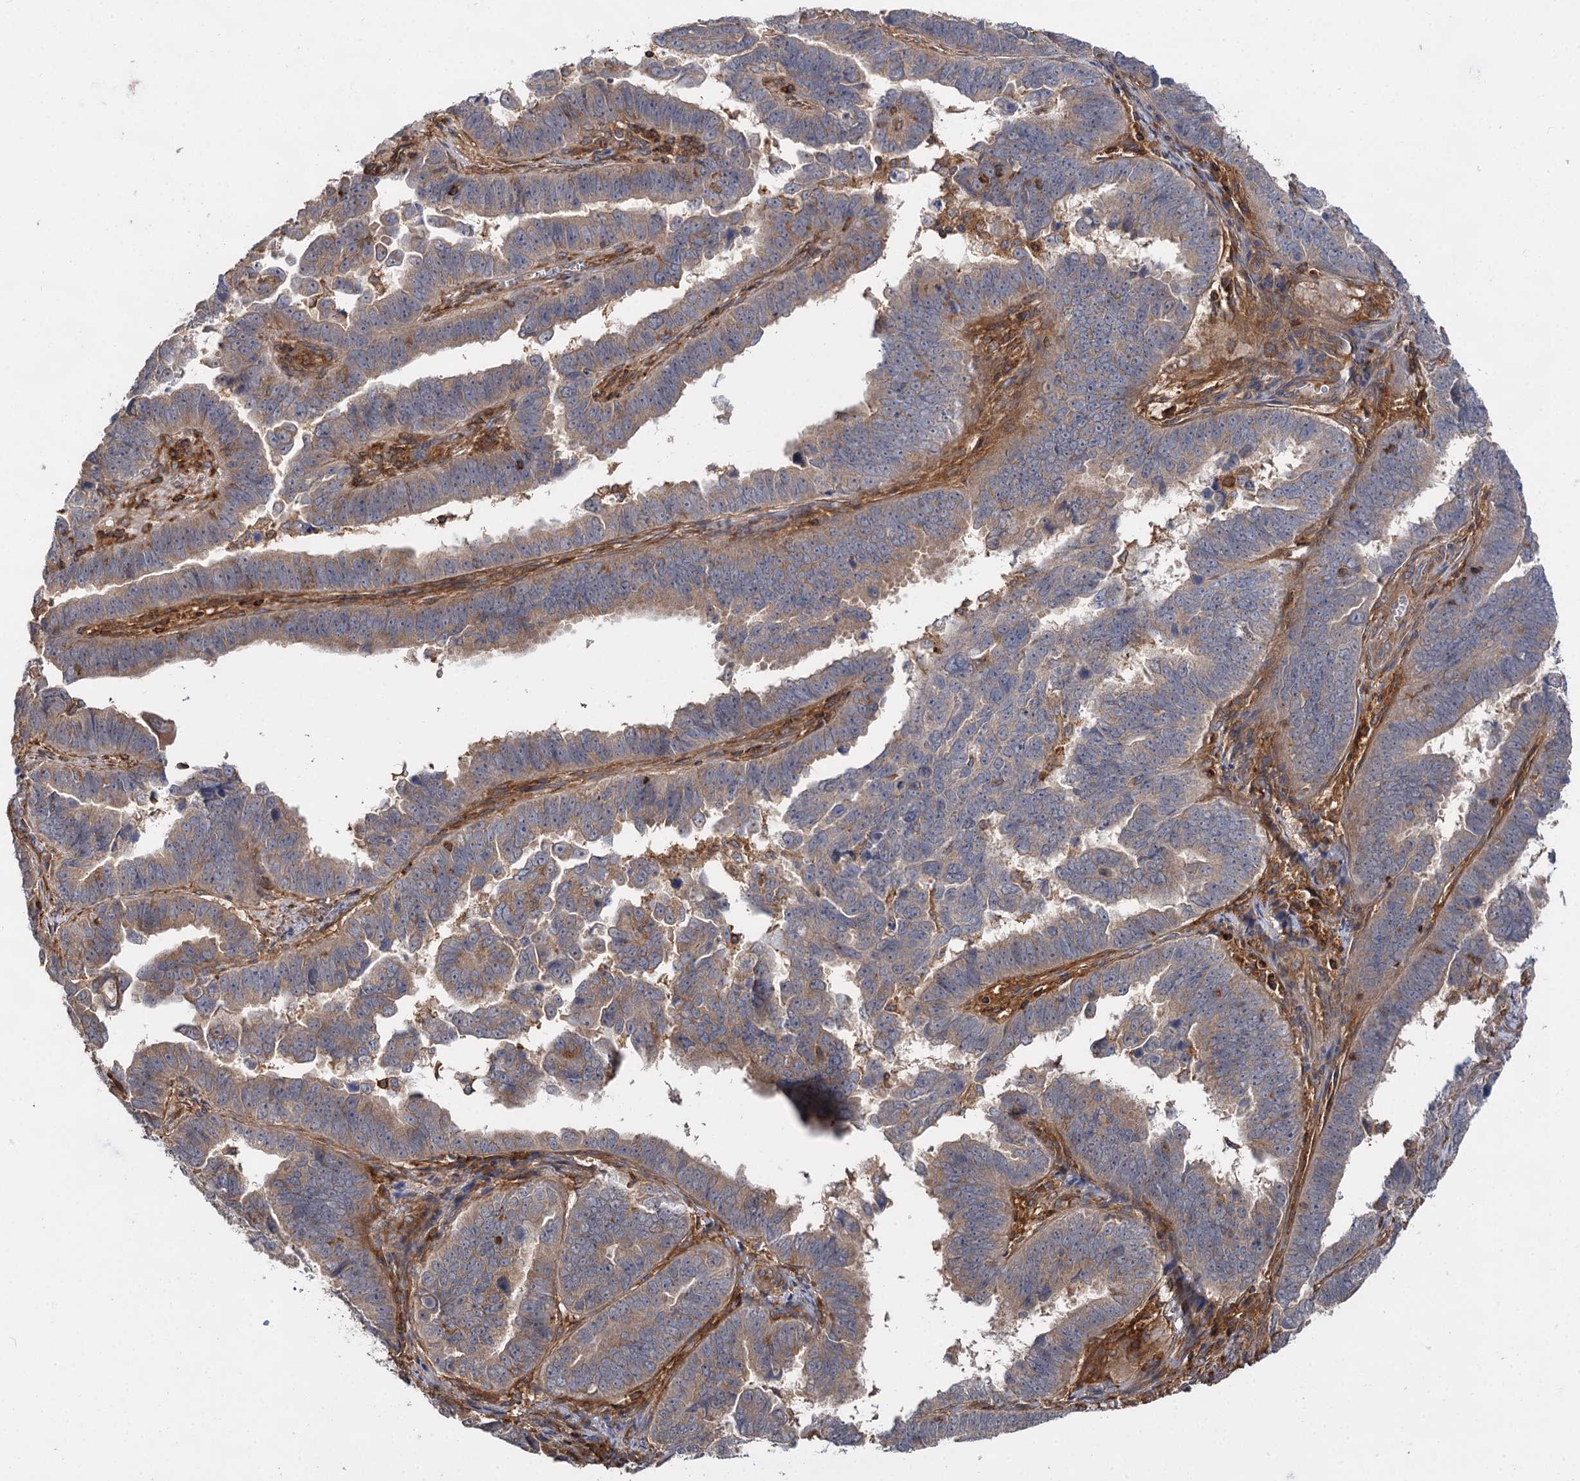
{"staining": {"intensity": "weak", "quantity": ">75%", "location": "cytoplasmic/membranous"}, "tissue": "endometrial cancer", "cell_type": "Tumor cells", "image_type": "cancer", "snomed": [{"axis": "morphology", "description": "Adenocarcinoma, NOS"}, {"axis": "topography", "description": "Endometrium"}], "caption": "Protein expression analysis of endometrial adenocarcinoma exhibits weak cytoplasmic/membranous expression in approximately >75% of tumor cells. The staining was performed using DAB, with brown indicating positive protein expression. Nuclei are stained blue with hematoxylin.", "gene": "PACS1", "patient": {"sex": "female", "age": 75}}